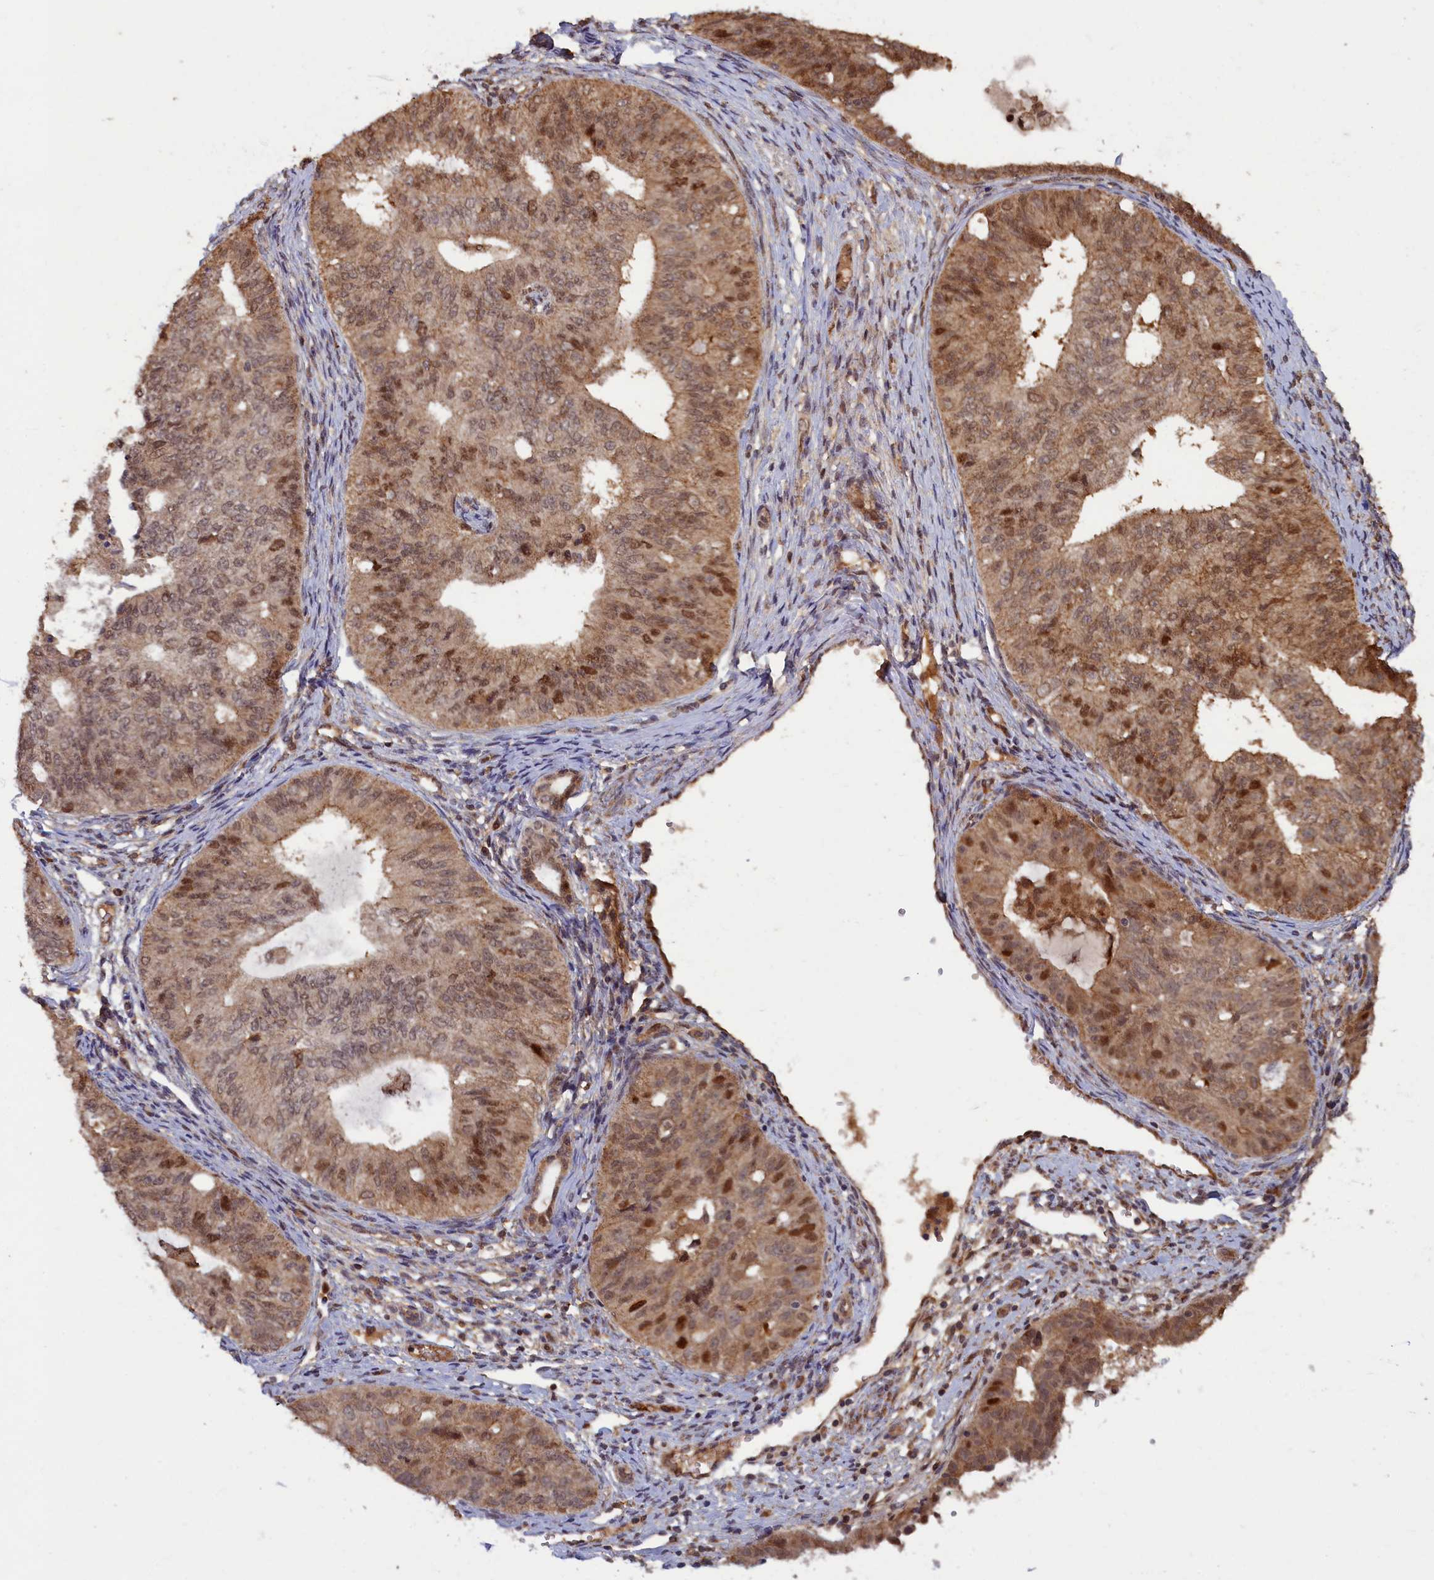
{"staining": {"intensity": "moderate", "quantity": ">75%", "location": "cytoplasmic/membranous,nuclear"}, "tissue": "endometrial cancer", "cell_type": "Tumor cells", "image_type": "cancer", "snomed": [{"axis": "morphology", "description": "Adenocarcinoma, NOS"}, {"axis": "topography", "description": "Endometrium"}], "caption": "IHC of human endometrial adenocarcinoma displays medium levels of moderate cytoplasmic/membranous and nuclear expression in about >75% of tumor cells. The protein is stained brown, and the nuclei are stained in blue (DAB (3,3'-diaminobenzidine) IHC with brightfield microscopy, high magnification).", "gene": "BRCA1", "patient": {"sex": "female", "age": 32}}